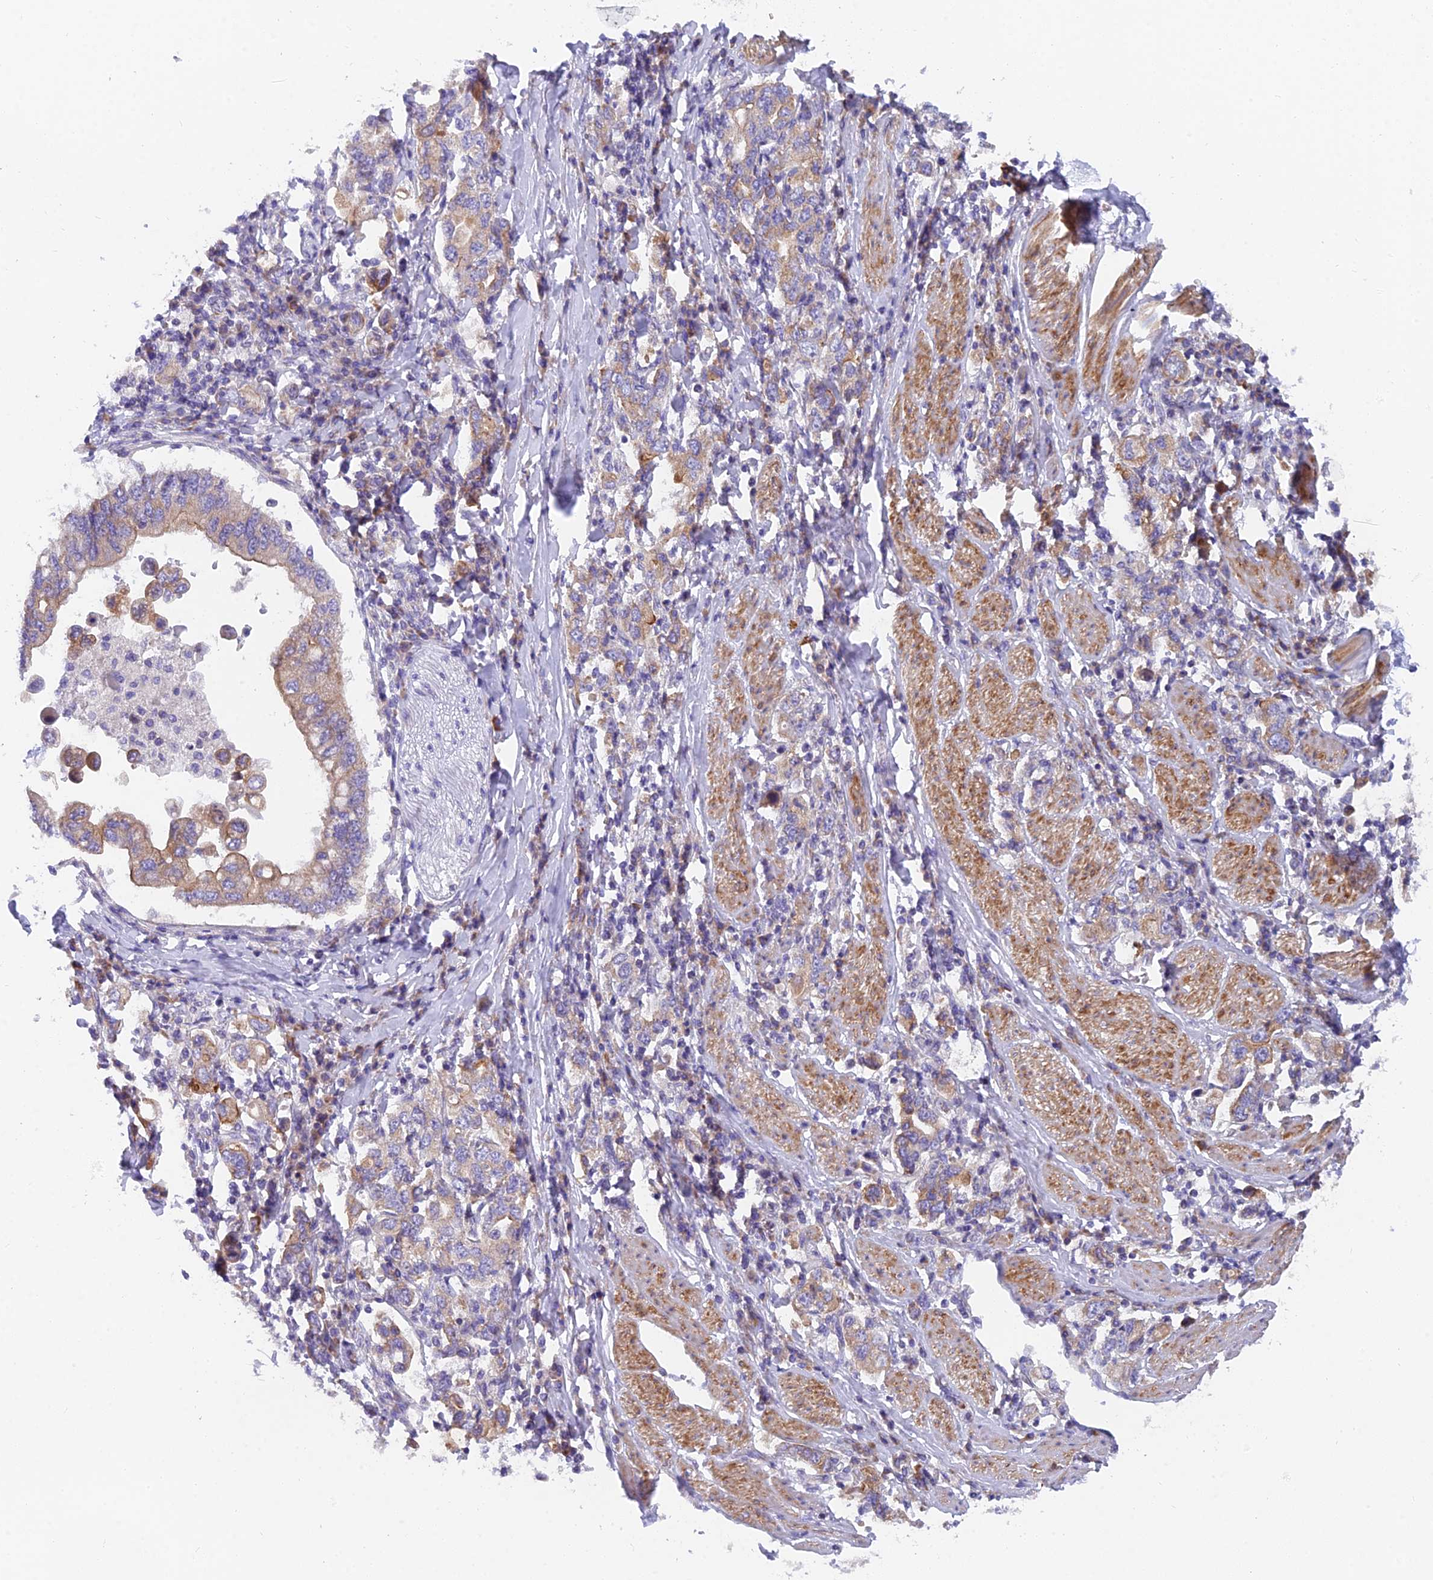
{"staining": {"intensity": "moderate", "quantity": "<25%", "location": "cytoplasmic/membranous"}, "tissue": "stomach cancer", "cell_type": "Tumor cells", "image_type": "cancer", "snomed": [{"axis": "morphology", "description": "Adenocarcinoma, NOS"}, {"axis": "topography", "description": "Stomach, upper"}], "caption": "IHC image of neoplastic tissue: stomach cancer stained using IHC reveals low levels of moderate protein expression localized specifically in the cytoplasmic/membranous of tumor cells, appearing as a cytoplasmic/membranous brown color.", "gene": "MVB12A", "patient": {"sex": "male", "age": 62}}